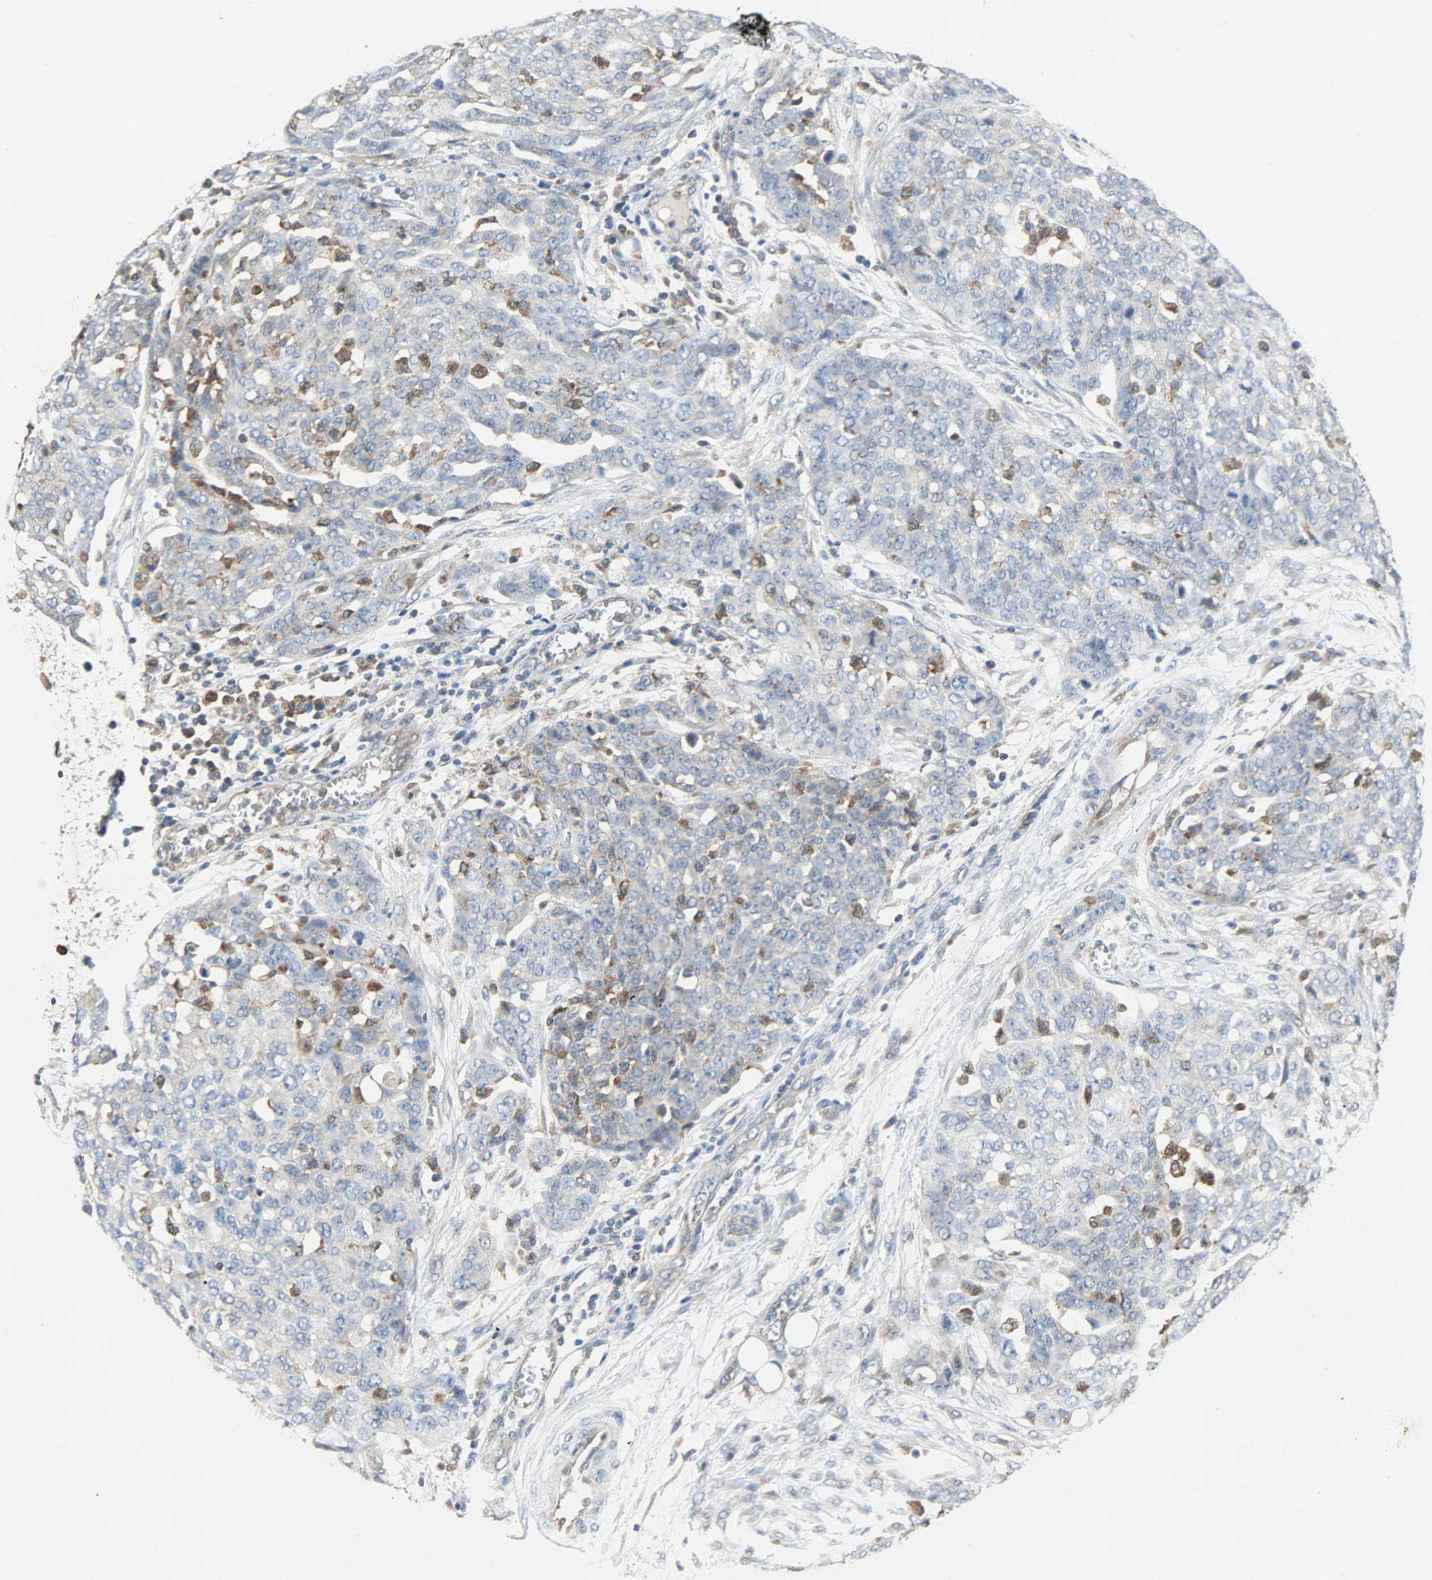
{"staining": {"intensity": "weak", "quantity": ">75%", "location": "cytoplasmic/membranous"}, "tissue": "ovarian cancer", "cell_type": "Tumor cells", "image_type": "cancer", "snomed": [{"axis": "morphology", "description": "Cystadenocarcinoma, serous, NOS"}, {"axis": "topography", "description": "Soft tissue"}, {"axis": "topography", "description": "Ovary"}], "caption": "Serous cystadenocarcinoma (ovarian) stained with immunohistochemistry shows weak cytoplasmic/membranous positivity in about >75% of tumor cells.", "gene": "TRIM21", "patient": {"sex": "female", "age": 57}}